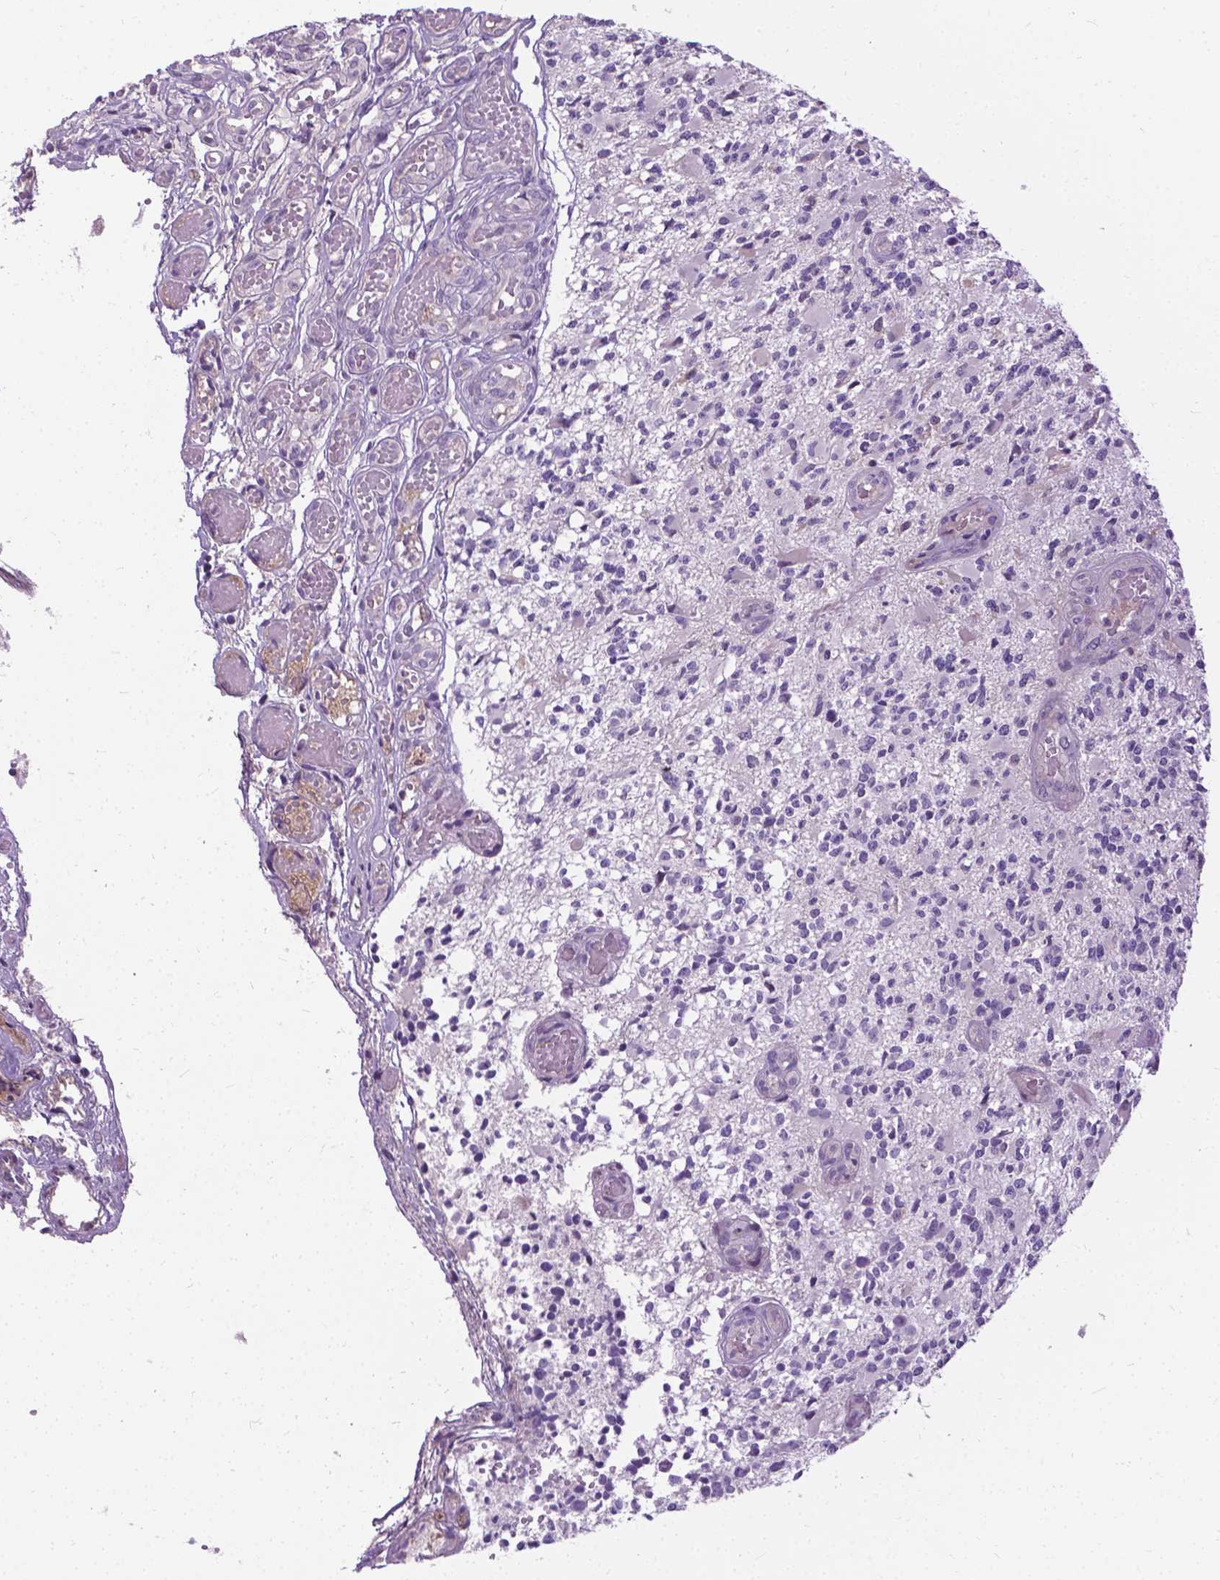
{"staining": {"intensity": "negative", "quantity": "none", "location": "none"}, "tissue": "glioma", "cell_type": "Tumor cells", "image_type": "cancer", "snomed": [{"axis": "morphology", "description": "Glioma, malignant, High grade"}, {"axis": "topography", "description": "Brain"}], "caption": "Histopathology image shows no significant protein expression in tumor cells of high-grade glioma (malignant).", "gene": "JAK3", "patient": {"sex": "female", "age": 63}}